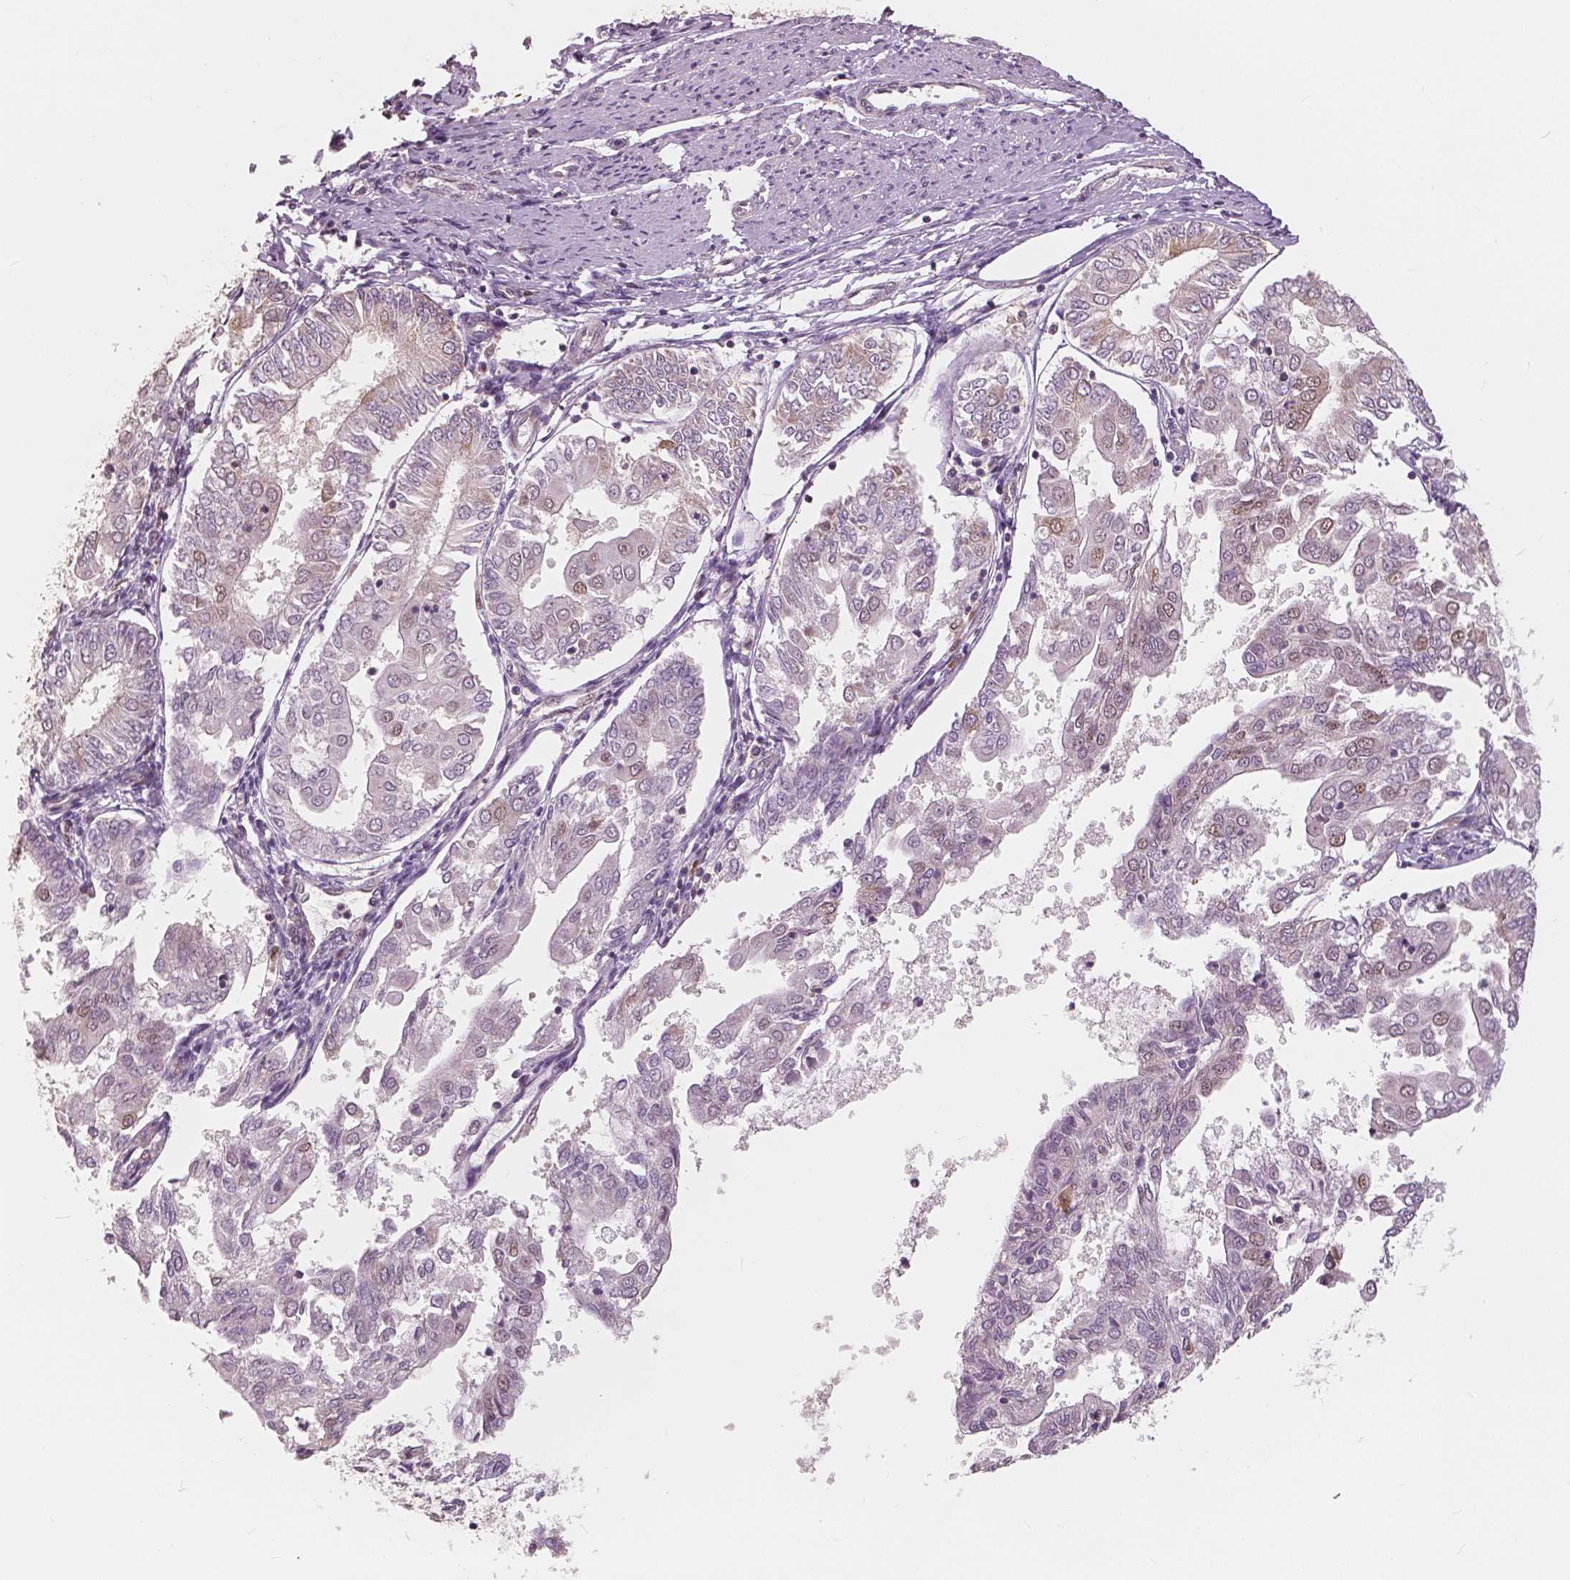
{"staining": {"intensity": "weak", "quantity": "<25%", "location": "nuclear"}, "tissue": "endometrial cancer", "cell_type": "Tumor cells", "image_type": "cancer", "snomed": [{"axis": "morphology", "description": "Adenocarcinoma, NOS"}, {"axis": "topography", "description": "Endometrium"}], "caption": "Human endometrial cancer stained for a protein using immunohistochemistry exhibits no expression in tumor cells.", "gene": "SQSTM1", "patient": {"sex": "female", "age": 68}}